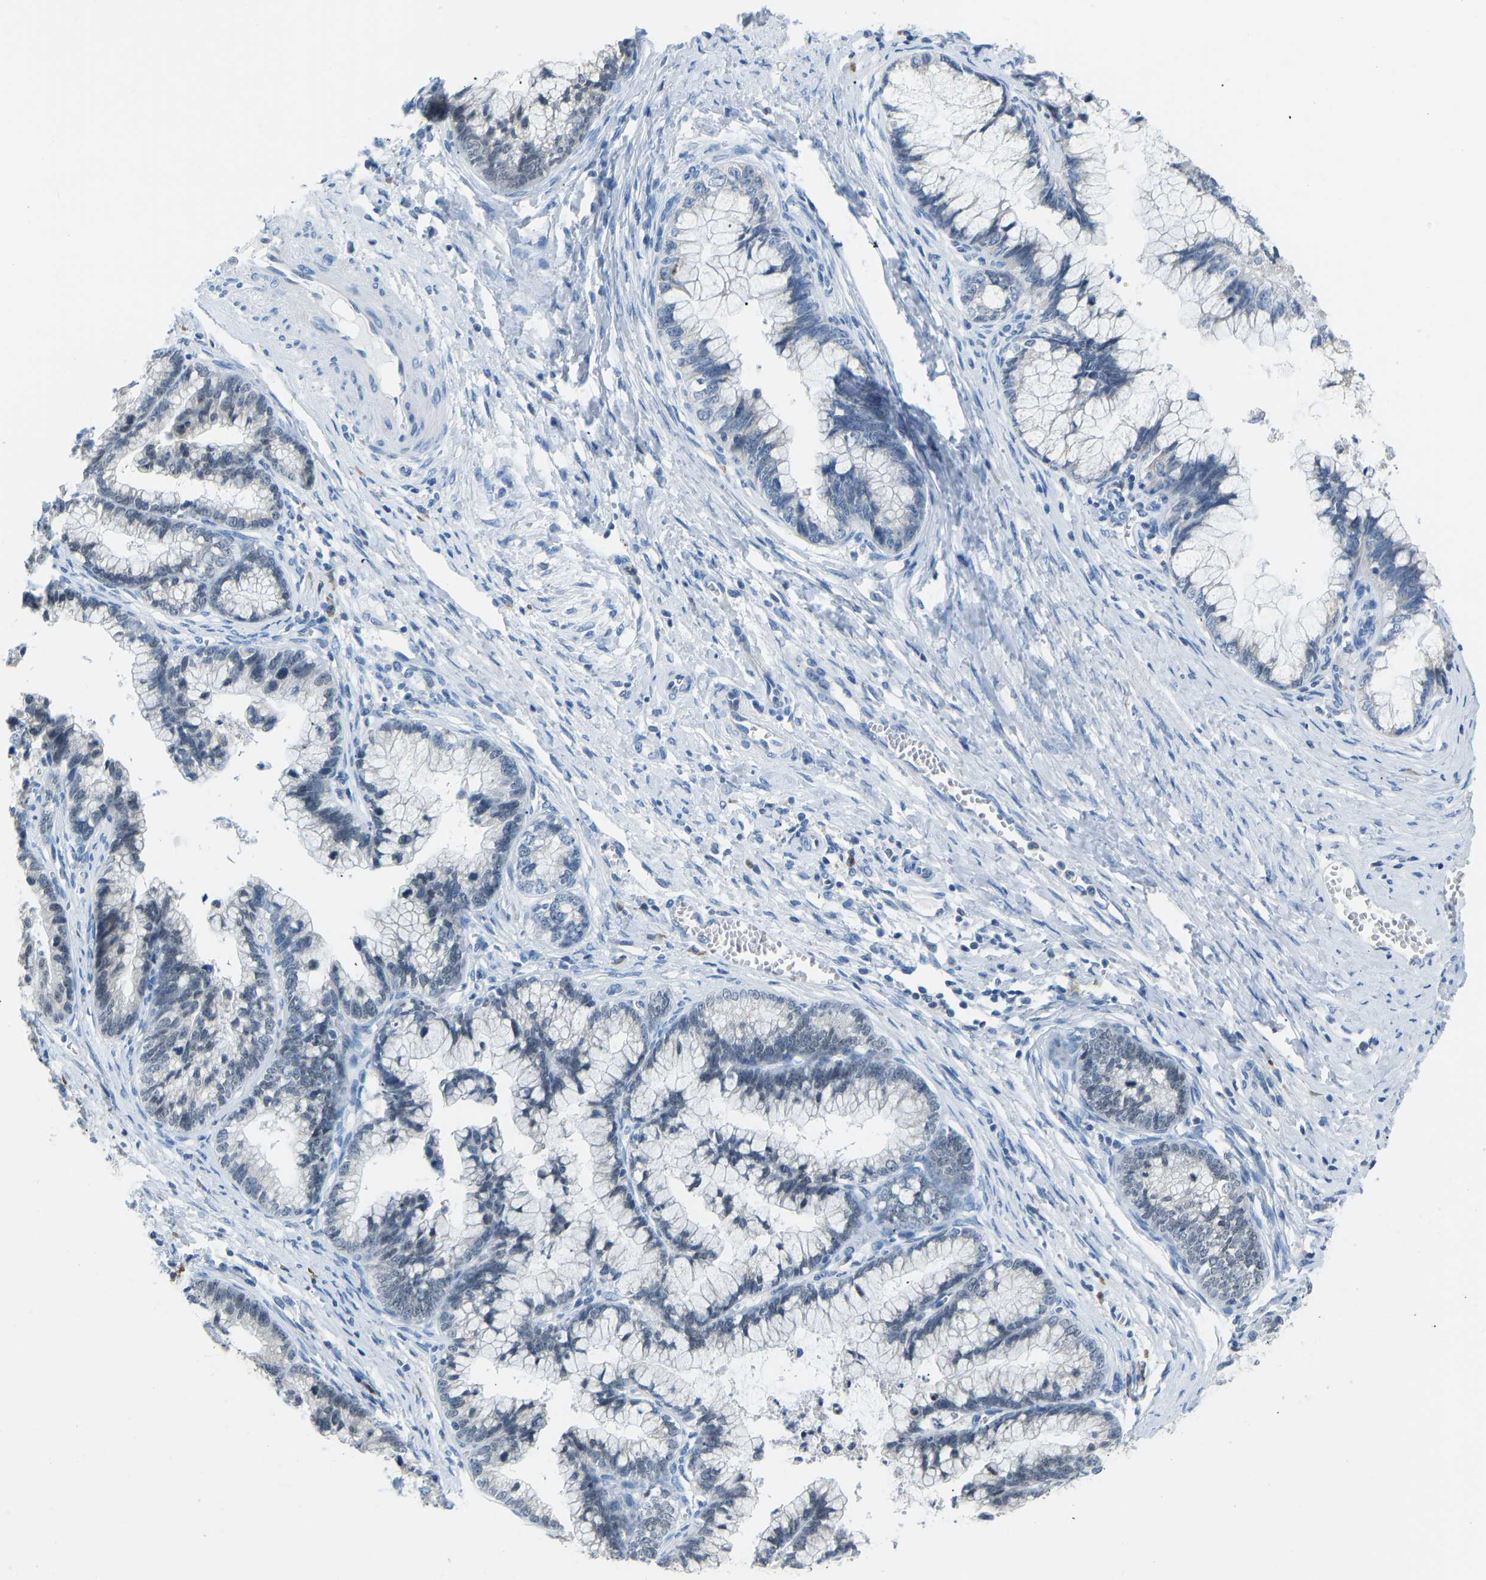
{"staining": {"intensity": "negative", "quantity": "none", "location": "none"}, "tissue": "cervical cancer", "cell_type": "Tumor cells", "image_type": "cancer", "snomed": [{"axis": "morphology", "description": "Adenocarcinoma, NOS"}, {"axis": "topography", "description": "Cervix"}], "caption": "The photomicrograph demonstrates no significant expression in tumor cells of cervical cancer (adenocarcinoma). Nuclei are stained in blue.", "gene": "VRK1", "patient": {"sex": "female", "age": 44}}